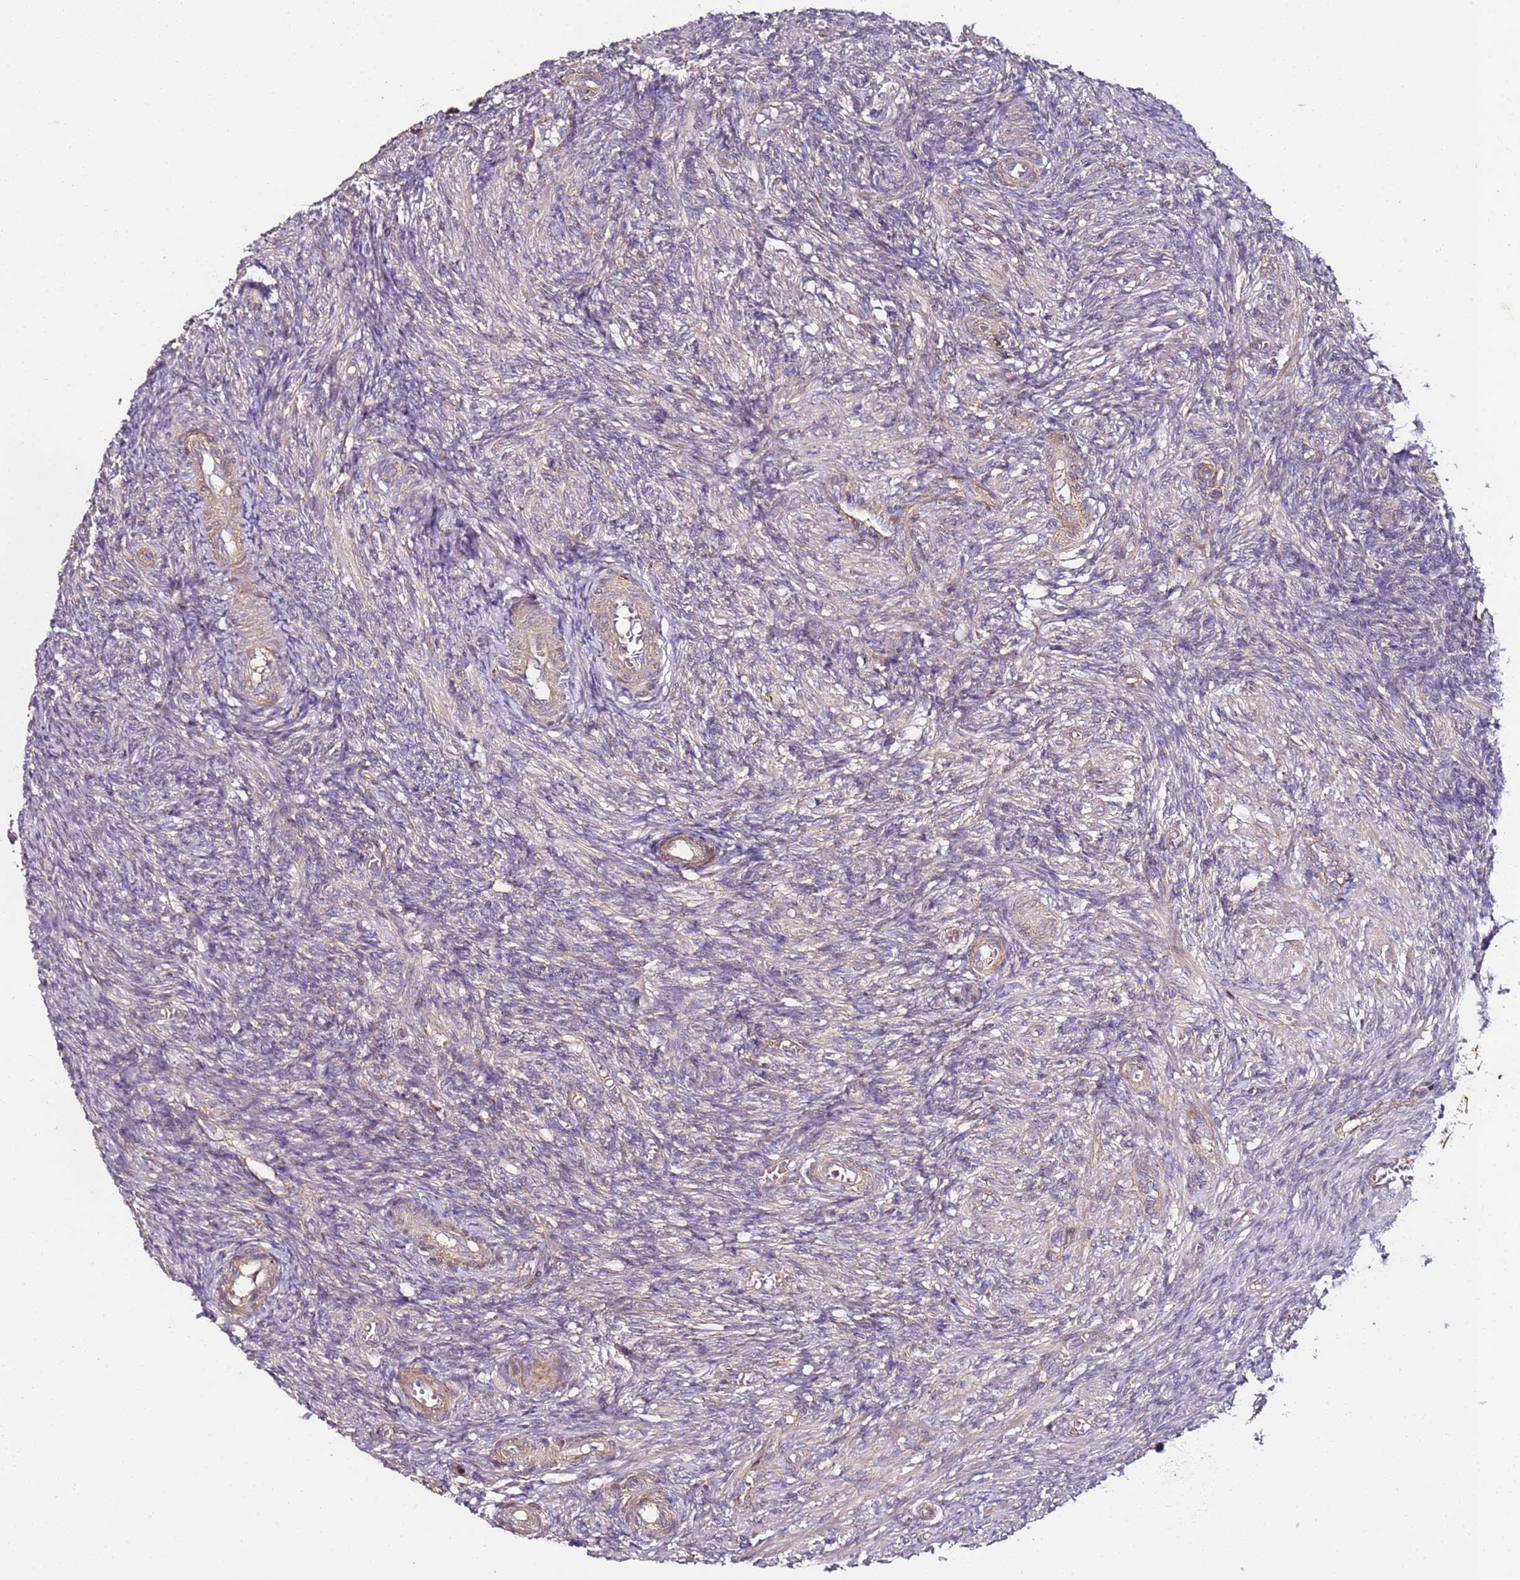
{"staining": {"intensity": "negative", "quantity": "none", "location": "none"}, "tissue": "ovary", "cell_type": "Ovarian stroma cells", "image_type": "normal", "snomed": [{"axis": "morphology", "description": "Normal tissue, NOS"}, {"axis": "topography", "description": "Ovary"}], "caption": "Immunohistochemical staining of unremarkable human ovary displays no significant staining in ovarian stroma cells.", "gene": "KRTAP21", "patient": {"sex": "female", "age": 27}}